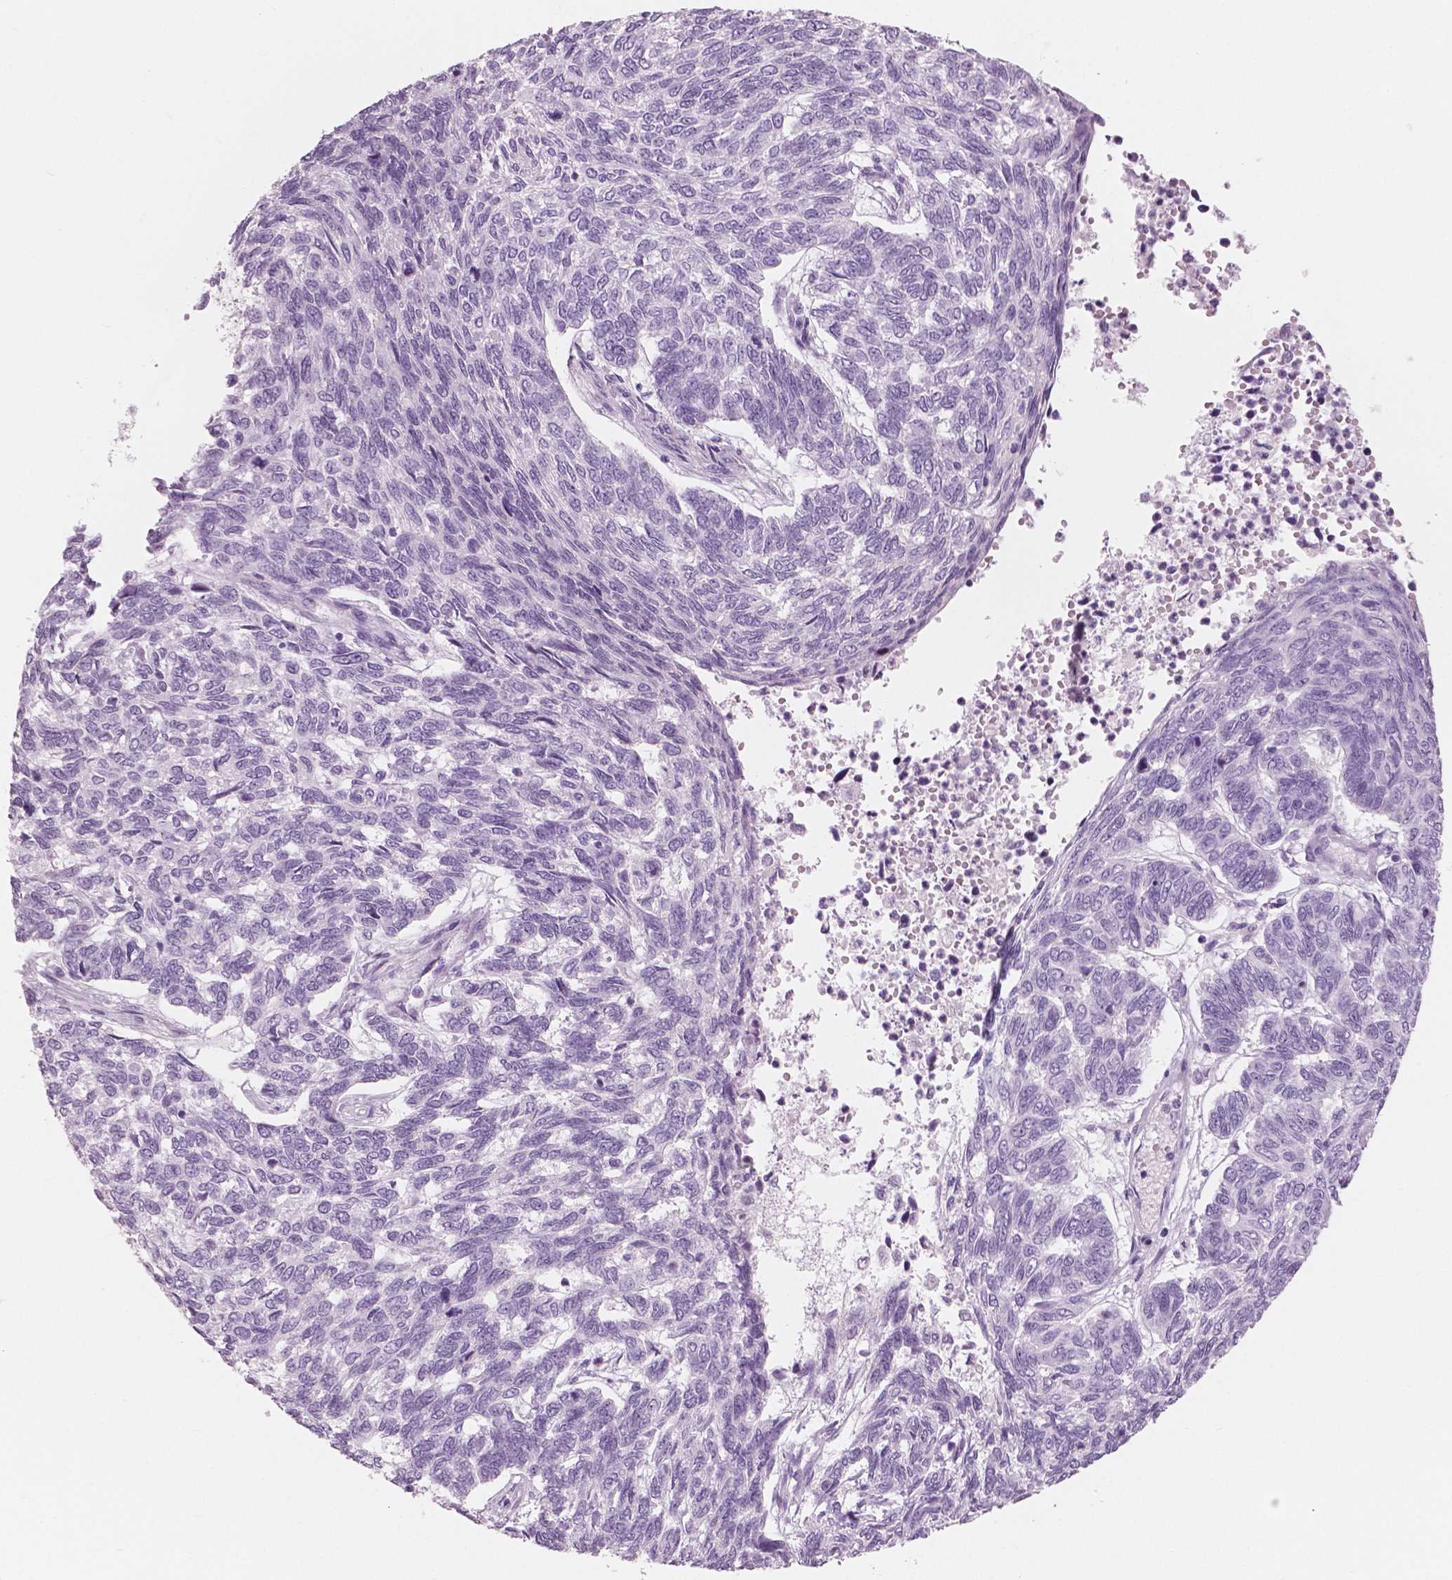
{"staining": {"intensity": "negative", "quantity": "none", "location": "none"}, "tissue": "skin cancer", "cell_type": "Tumor cells", "image_type": "cancer", "snomed": [{"axis": "morphology", "description": "Basal cell carcinoma"}, {"axis": "topography", "description": "Skin"}], "caption": "Tumor cells show no significant protein staining in skin cancer (basal cell carcinoma). (Immunohistochemistry, brightfield microscopy, high magnification).", "gene": "A4GNT", "patient": {"sex": "female", "age": 65}}